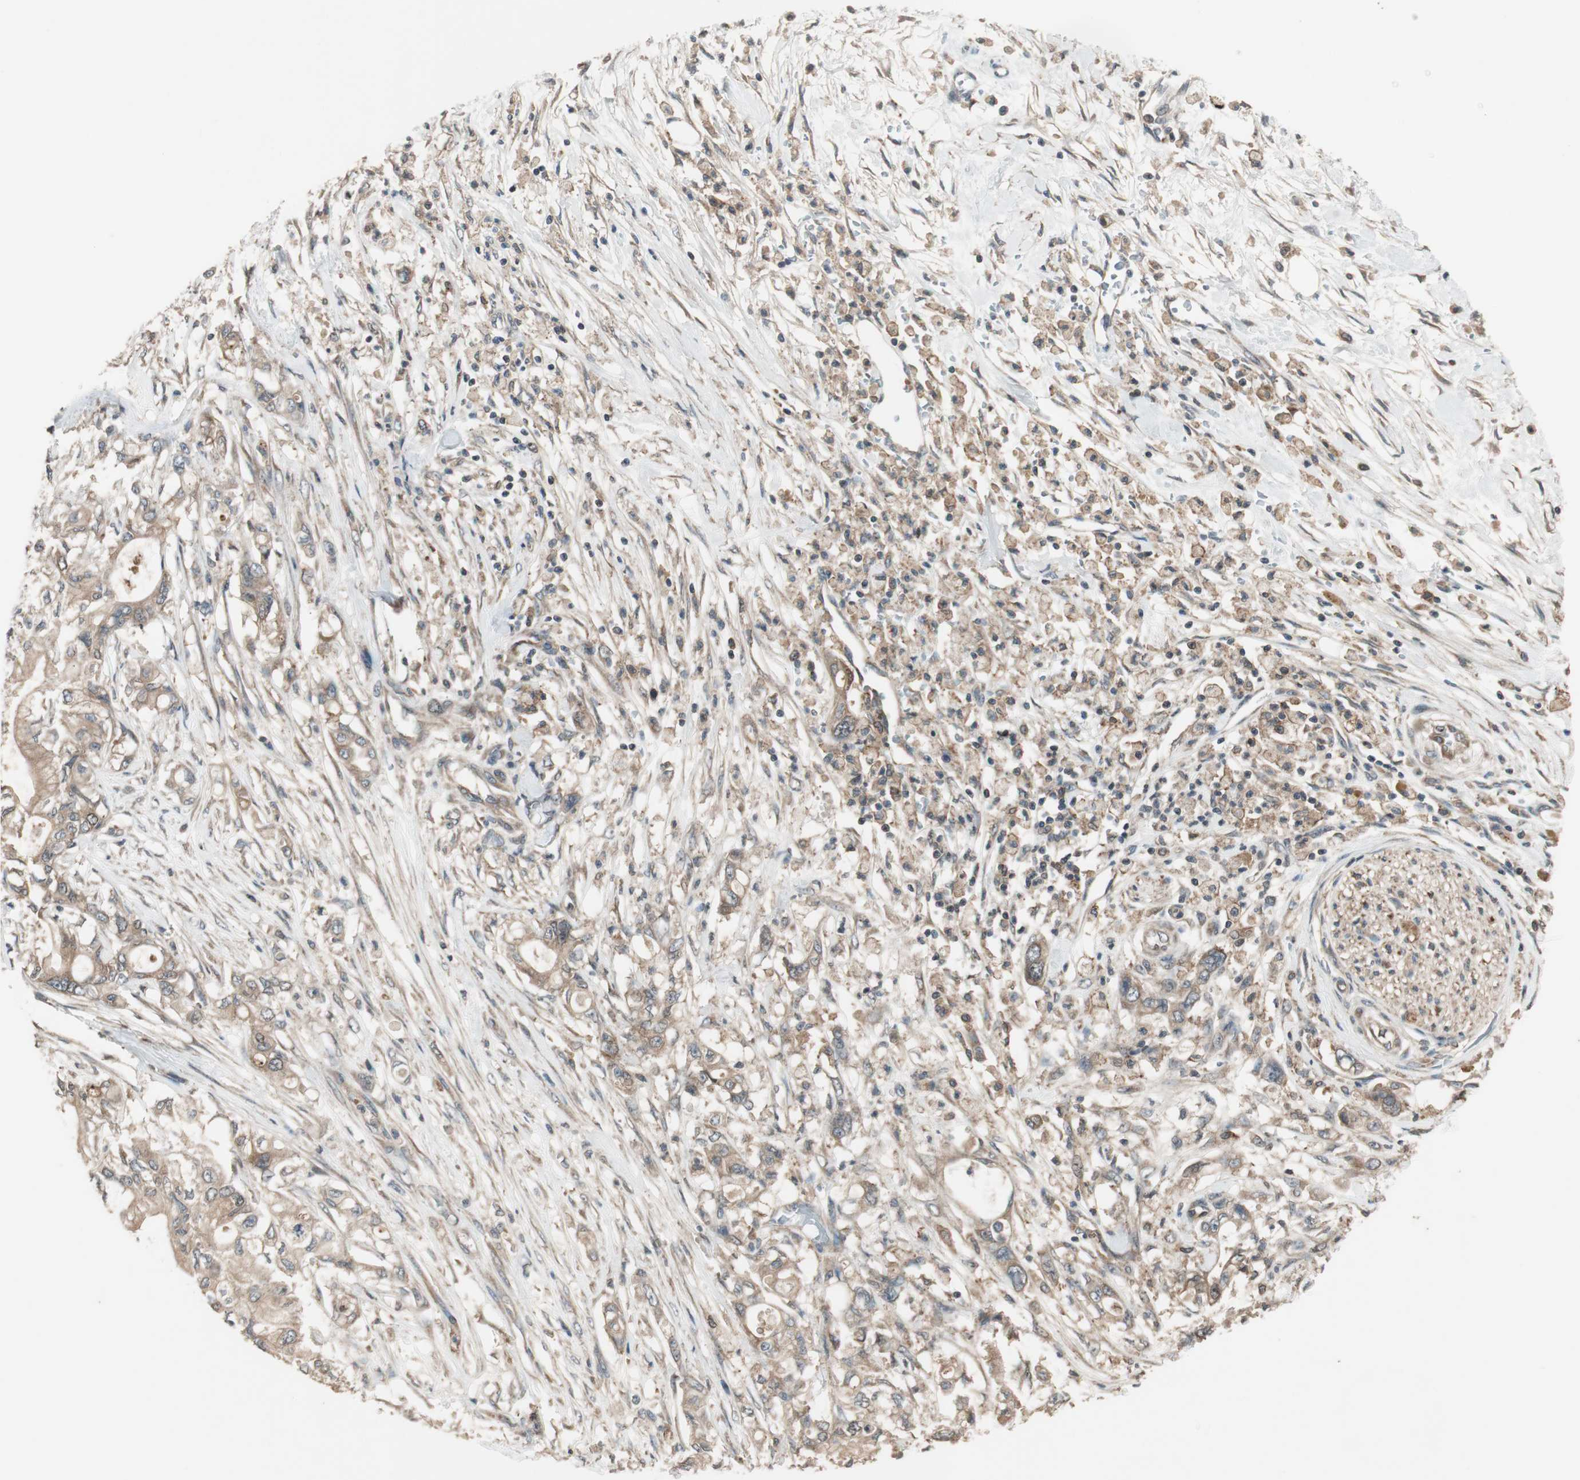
{"staining": {"intensity": "weak", "quantity": ">75%", "location": "cytoplasmic/membranous"}, "tissue": "pancreatic cancer", "cell_type": "Tumor cells", "image_type": "cancer", "snomed": [{"axis": "morphology", "description": "Adenocarcinoma, NOS"}, {"axis": "topography", "description": "Pancreas"}], "caption": "Pancreatic cancer stained with a brown dye exhibits weak cytoplasmic/membranous positive staining in about >75% of tumor cells.", "gene": "ATP6AP2", "patient": {"sex": "male", "age": 79}}